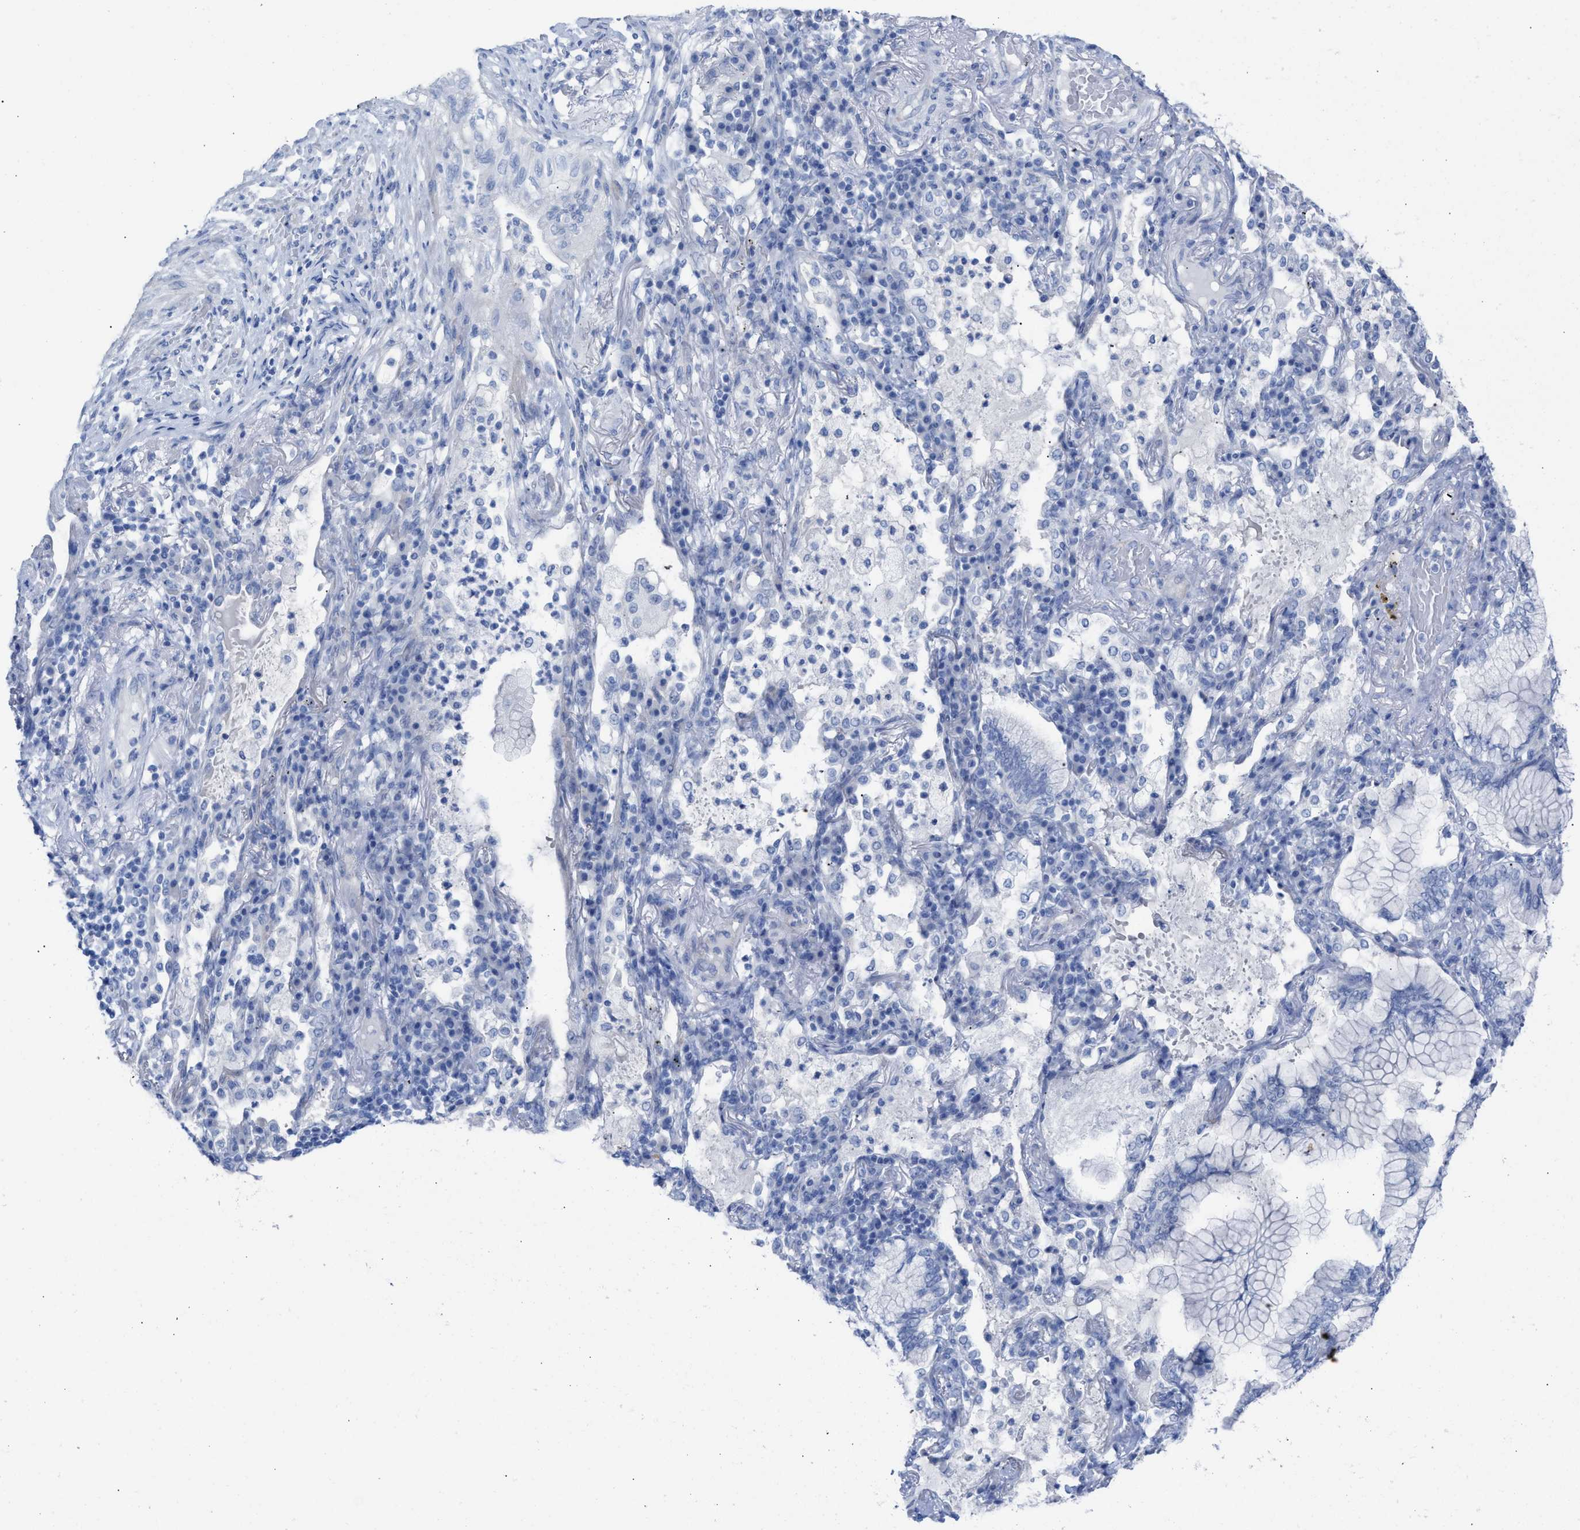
{"staining": {"intensity": "negative", "quantity": "none", "location": "none"}, "tissue": "lung cancer", "cell_type": "Tumor cells", "image_type": "cancer", "snomed": [{"axis": "morphology", "description": "Adenocarcinoma, NOS"}, {"axis": "topography", "description": "Lung"}], "caption": "Tumor cells show no significant protein staining in lung cancer (adenocarcinoma).", "gene": "CPA1", "patient": {"sex": "female", "age": 70}}